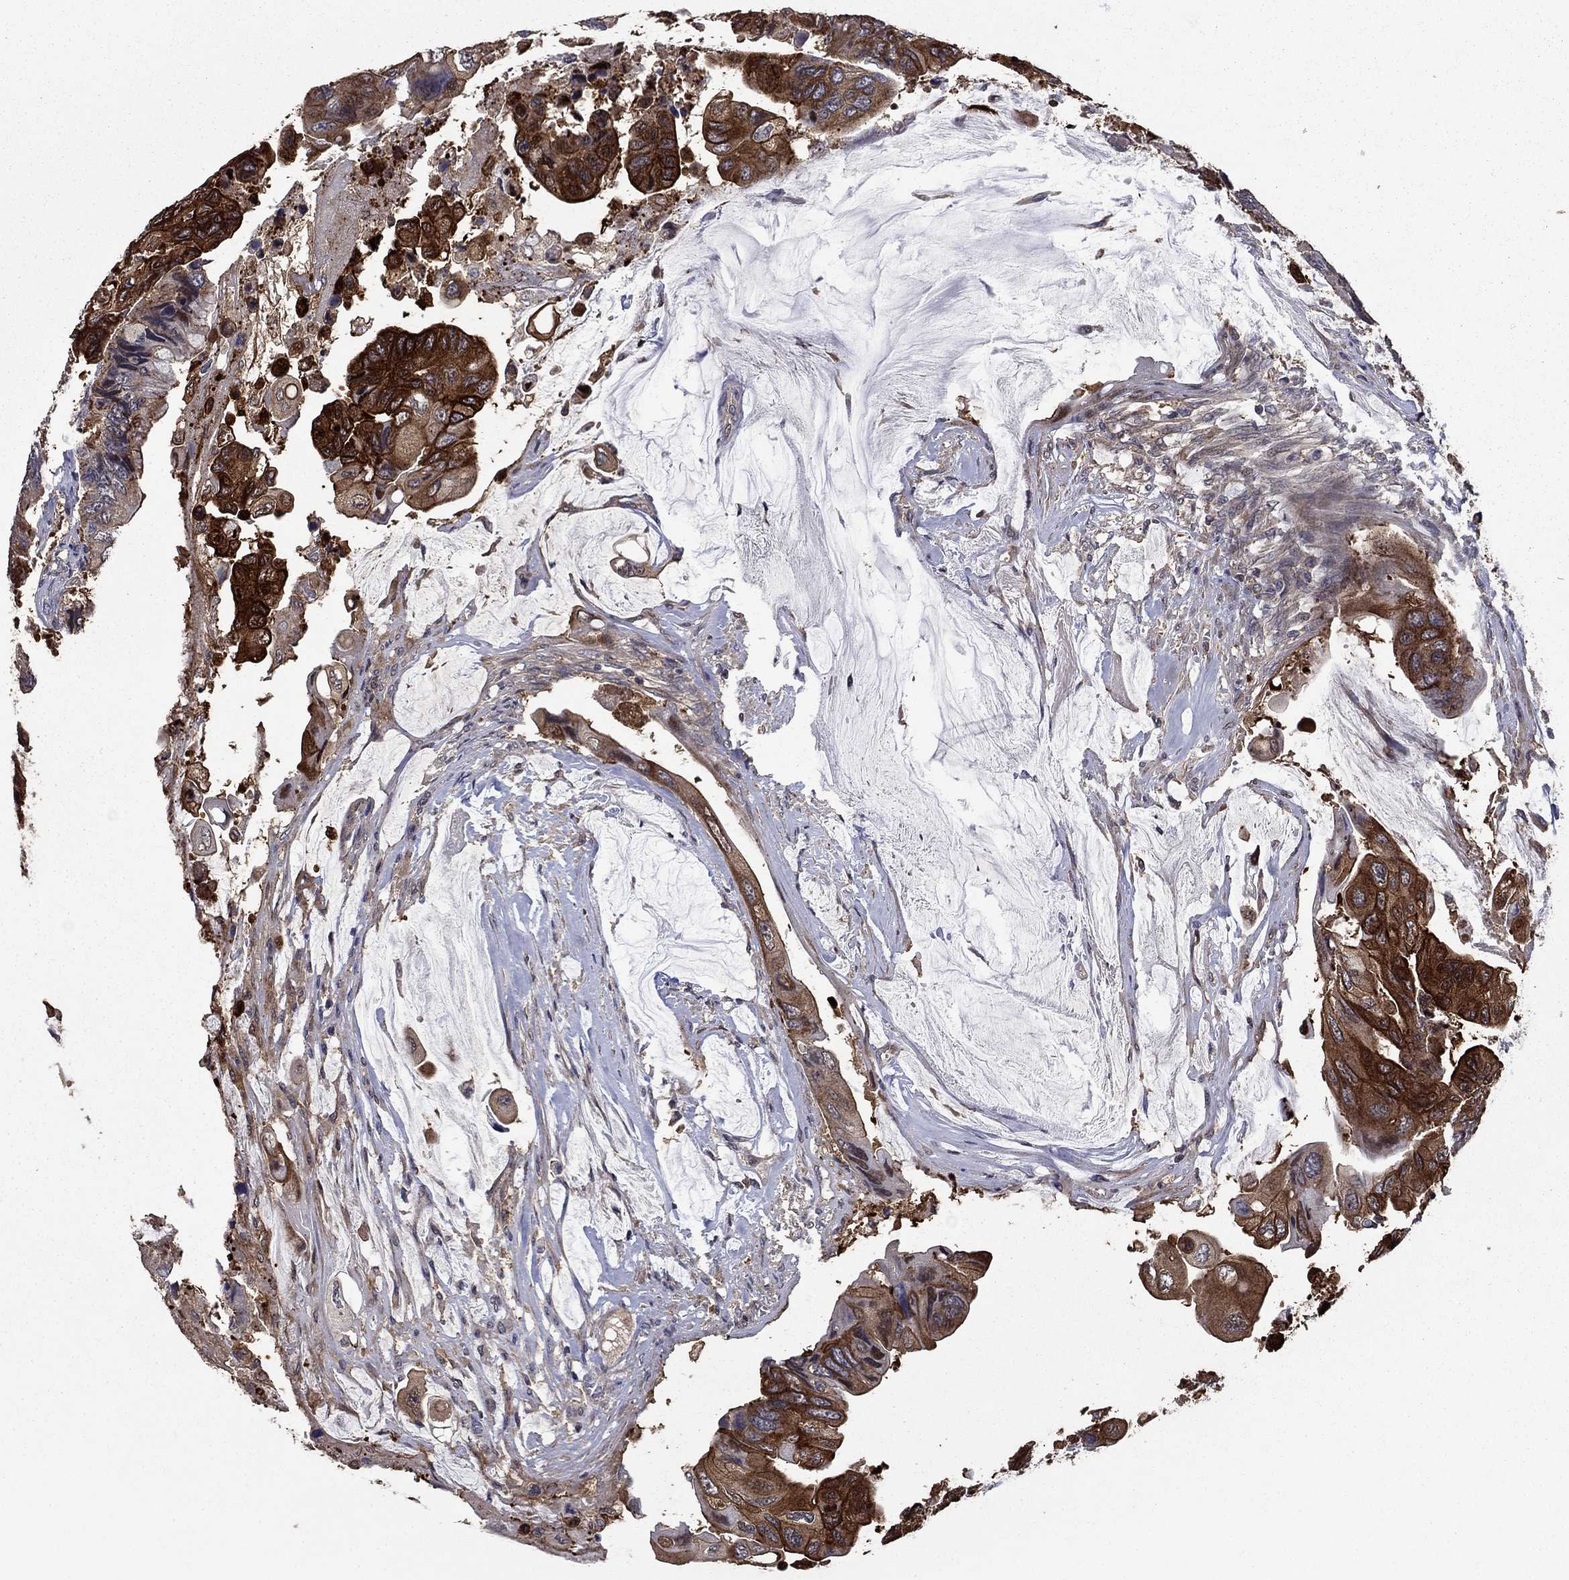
{"staining": {"intensity": "strong", "quantity": "25%-75%", "location": "cytoplasmic/membranous"}, "tissue": "colorectal cancer", "cell_type": "Tumor cells", "image_type": "cancer", "snomed": [{"axis": "morphology", "description": "Adenocarcinoma, NOS"}, {"axis": "topography", "description": "Rectum"}], "caption": "Immunohistochemical staining of human colorectal cancer displays strong cytoplasmic/membranous protein staining in about 25%-75% of tumor cells.", "gene": "DVL1", "patient": {"sex": "male", "age": 63}}